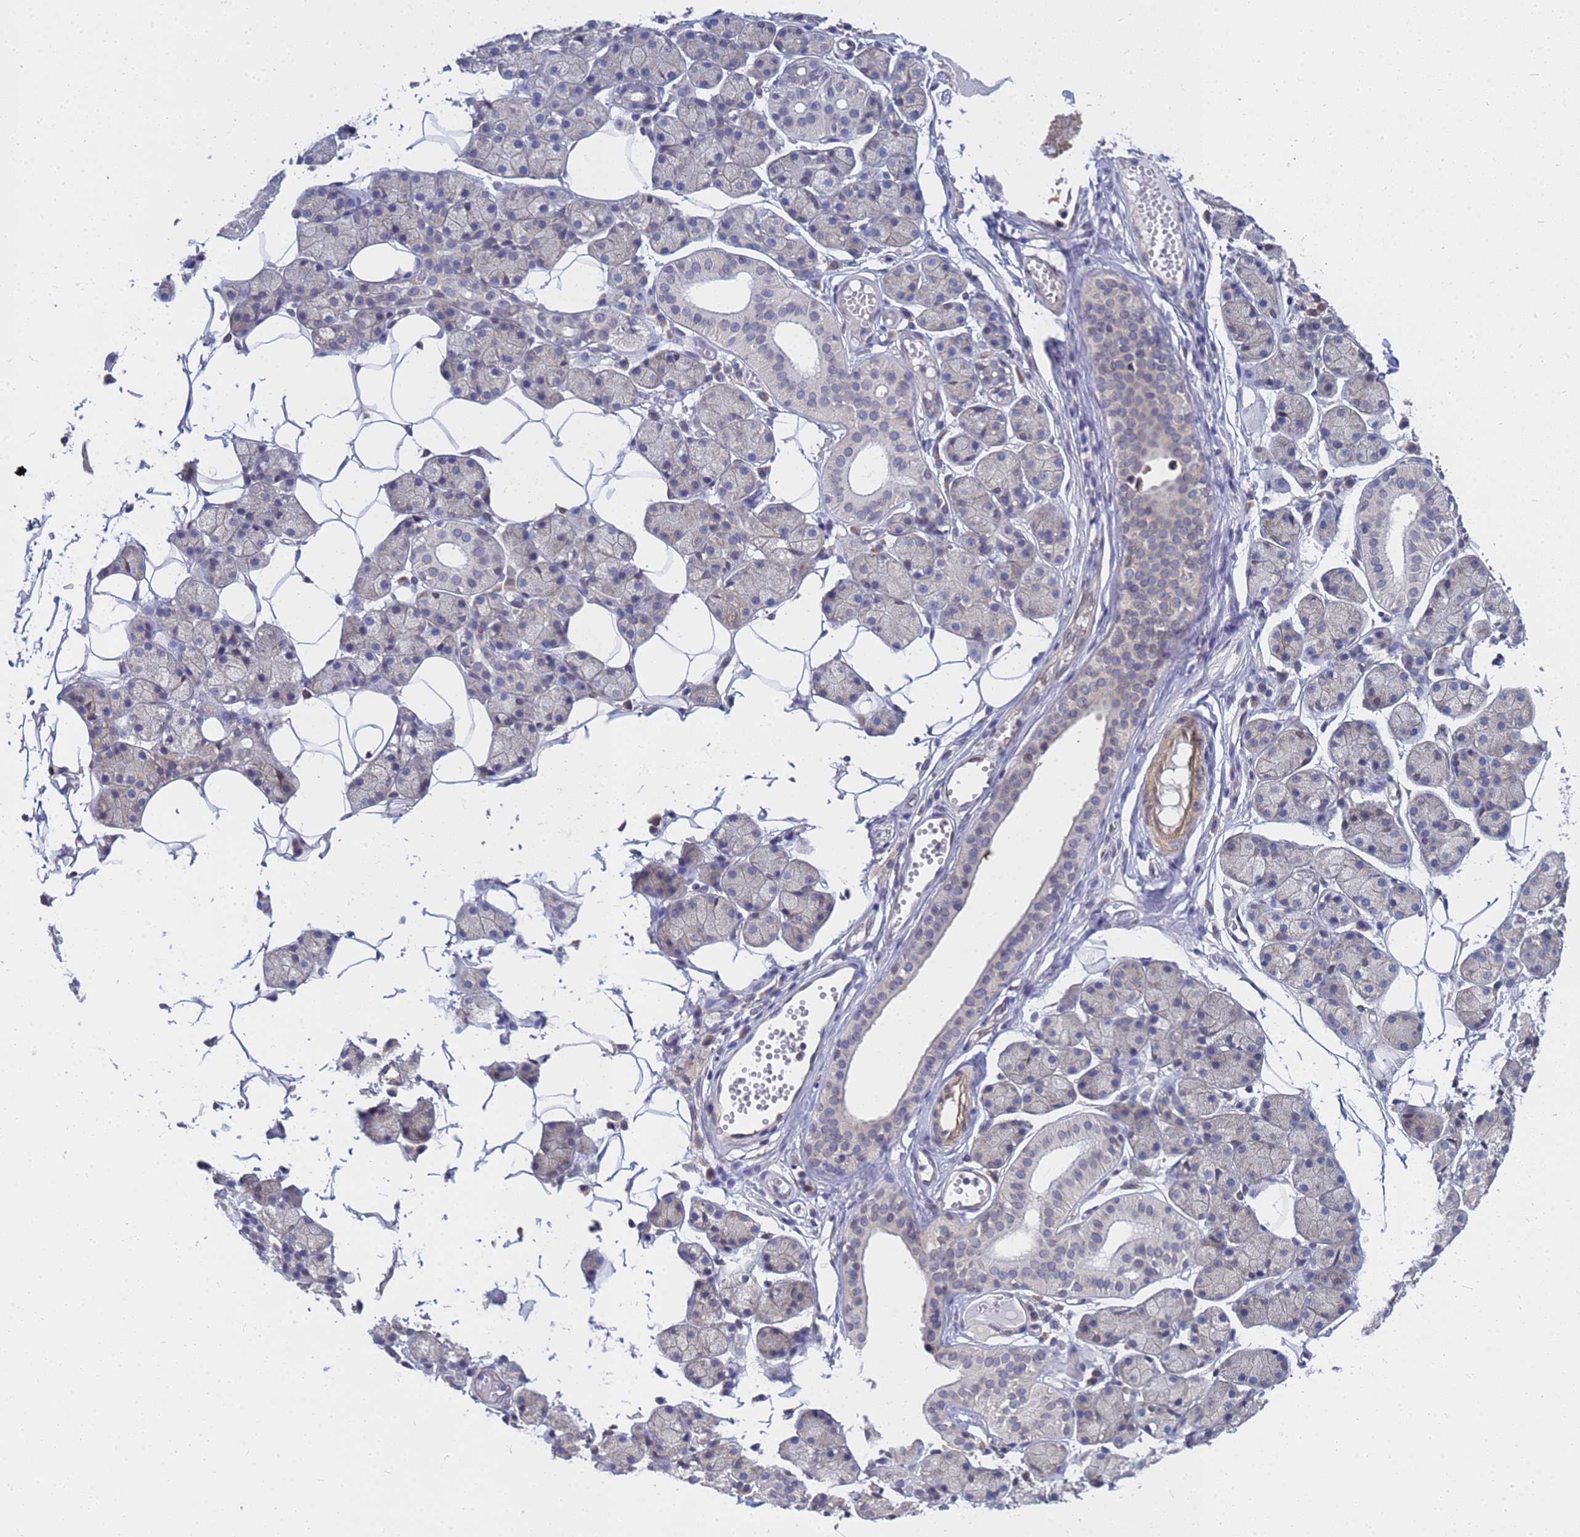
{"staining": {"intensity": "weak", "quantity": "<25%", "location": "cytoplasmic/membranous"}, "tissue": "salivary gland", "cell_type": "Glandular cells", "image_type": "normal", "snomed": [{"axis": "morphology", "description": "Normal tissue, NOS"}, {"axis": "topography", "description": "Salivary gland"}], "caption": "Immunohistochemical staining of unremarkable human salivary gland exhibits no significant positivity in glandular cells.", "gene": "FAM166B", "patient": {"sex": "female", "age": 33}}